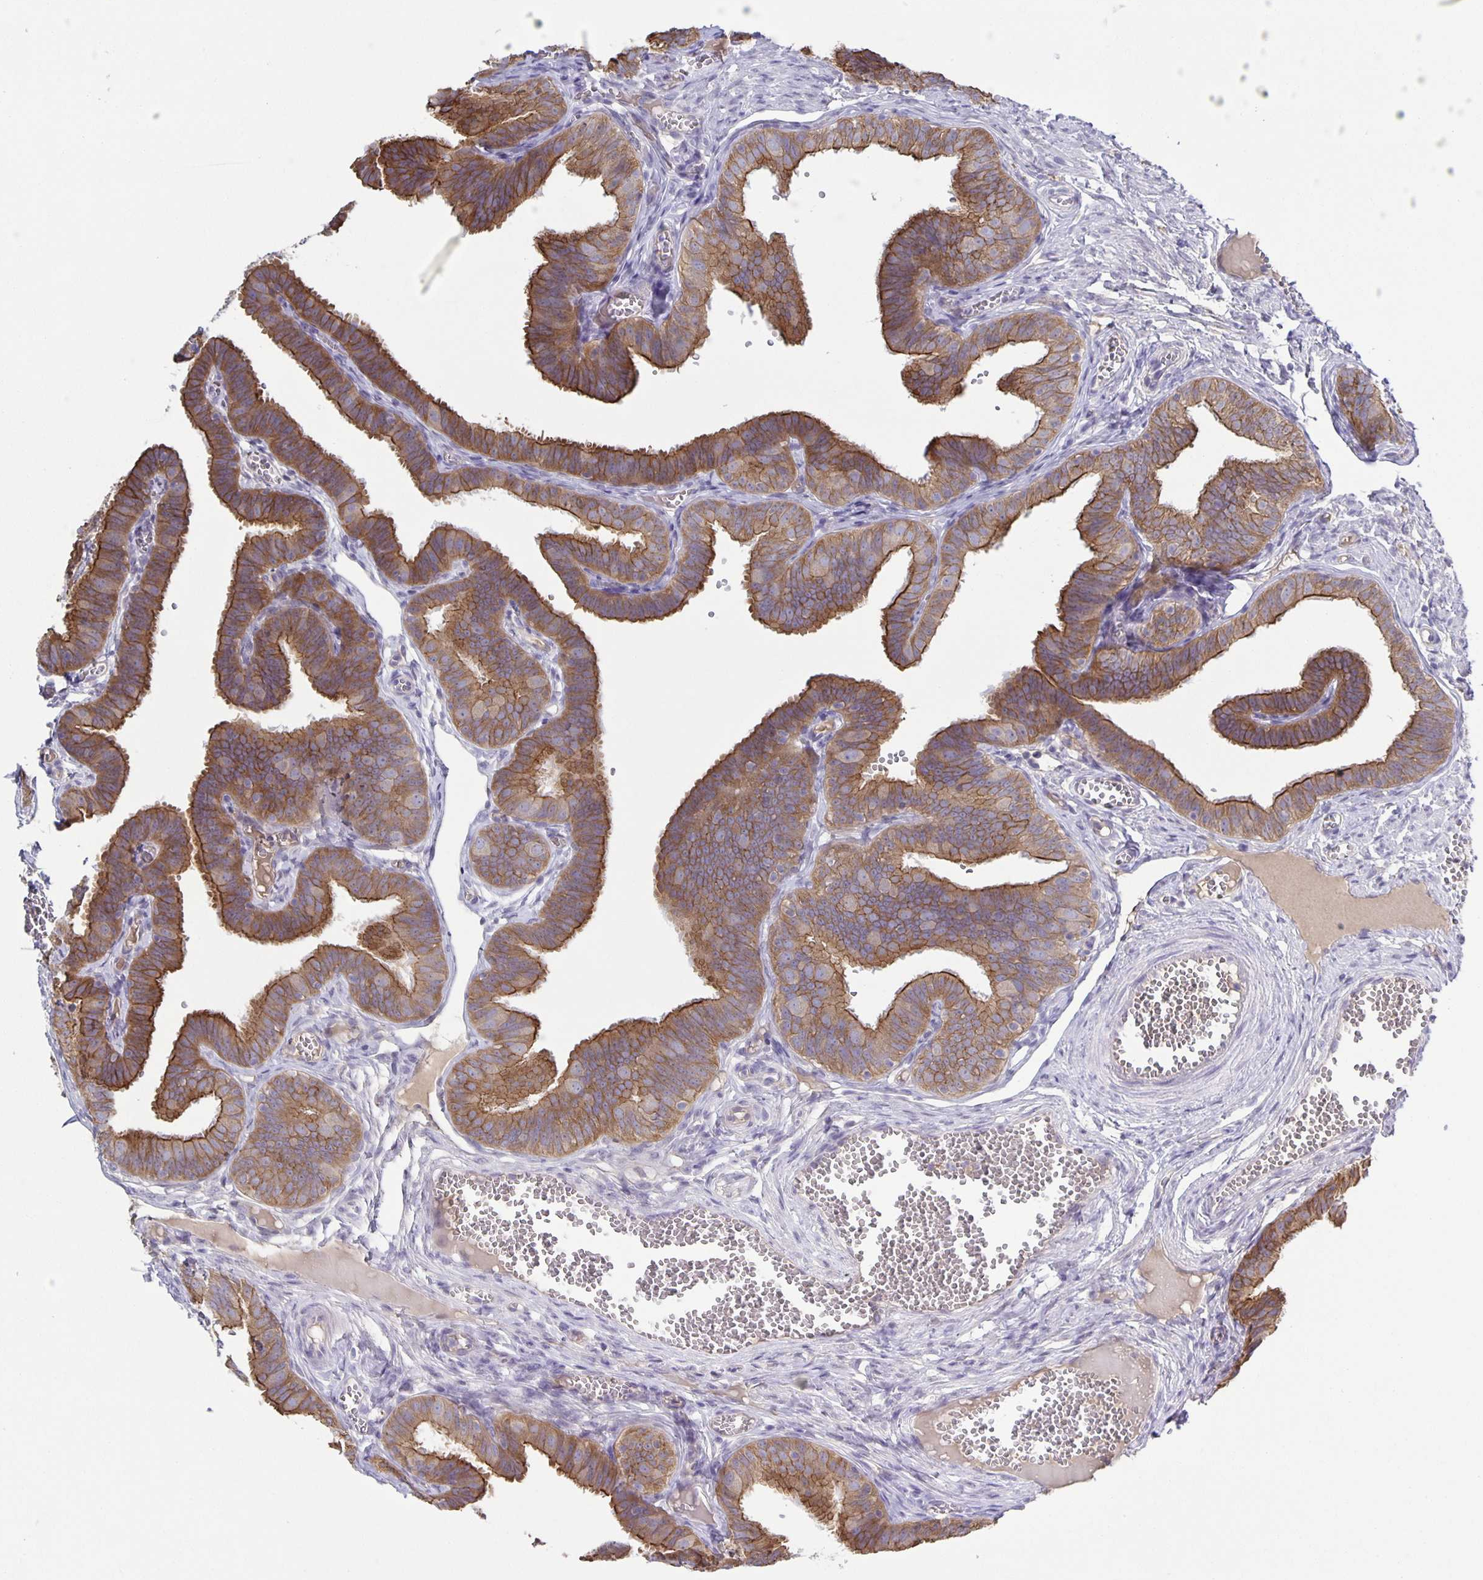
{"staining": {"intensity": "moderate", "quantity": ">75%", "location": "cytoplasmic/membranous"}, "tissue": "fallopian tube", "cell_type": "Glandular cells", "image_type": "normal", "snomed": [{"axis": "morphology", "description": "Normal tissue, NOS"}, {"axis": "topography", "description": "Fallopian tube"}], "caption": "The image demonstrates a brown stain indicating the presence of a protein in the cytoplasmic/membranous of glandular cells in fallopian tube. (IHC, brightfield microscopy, high magnification).", "gene": "PTPN3", "patient": {"sex": "female", "age": 25}}